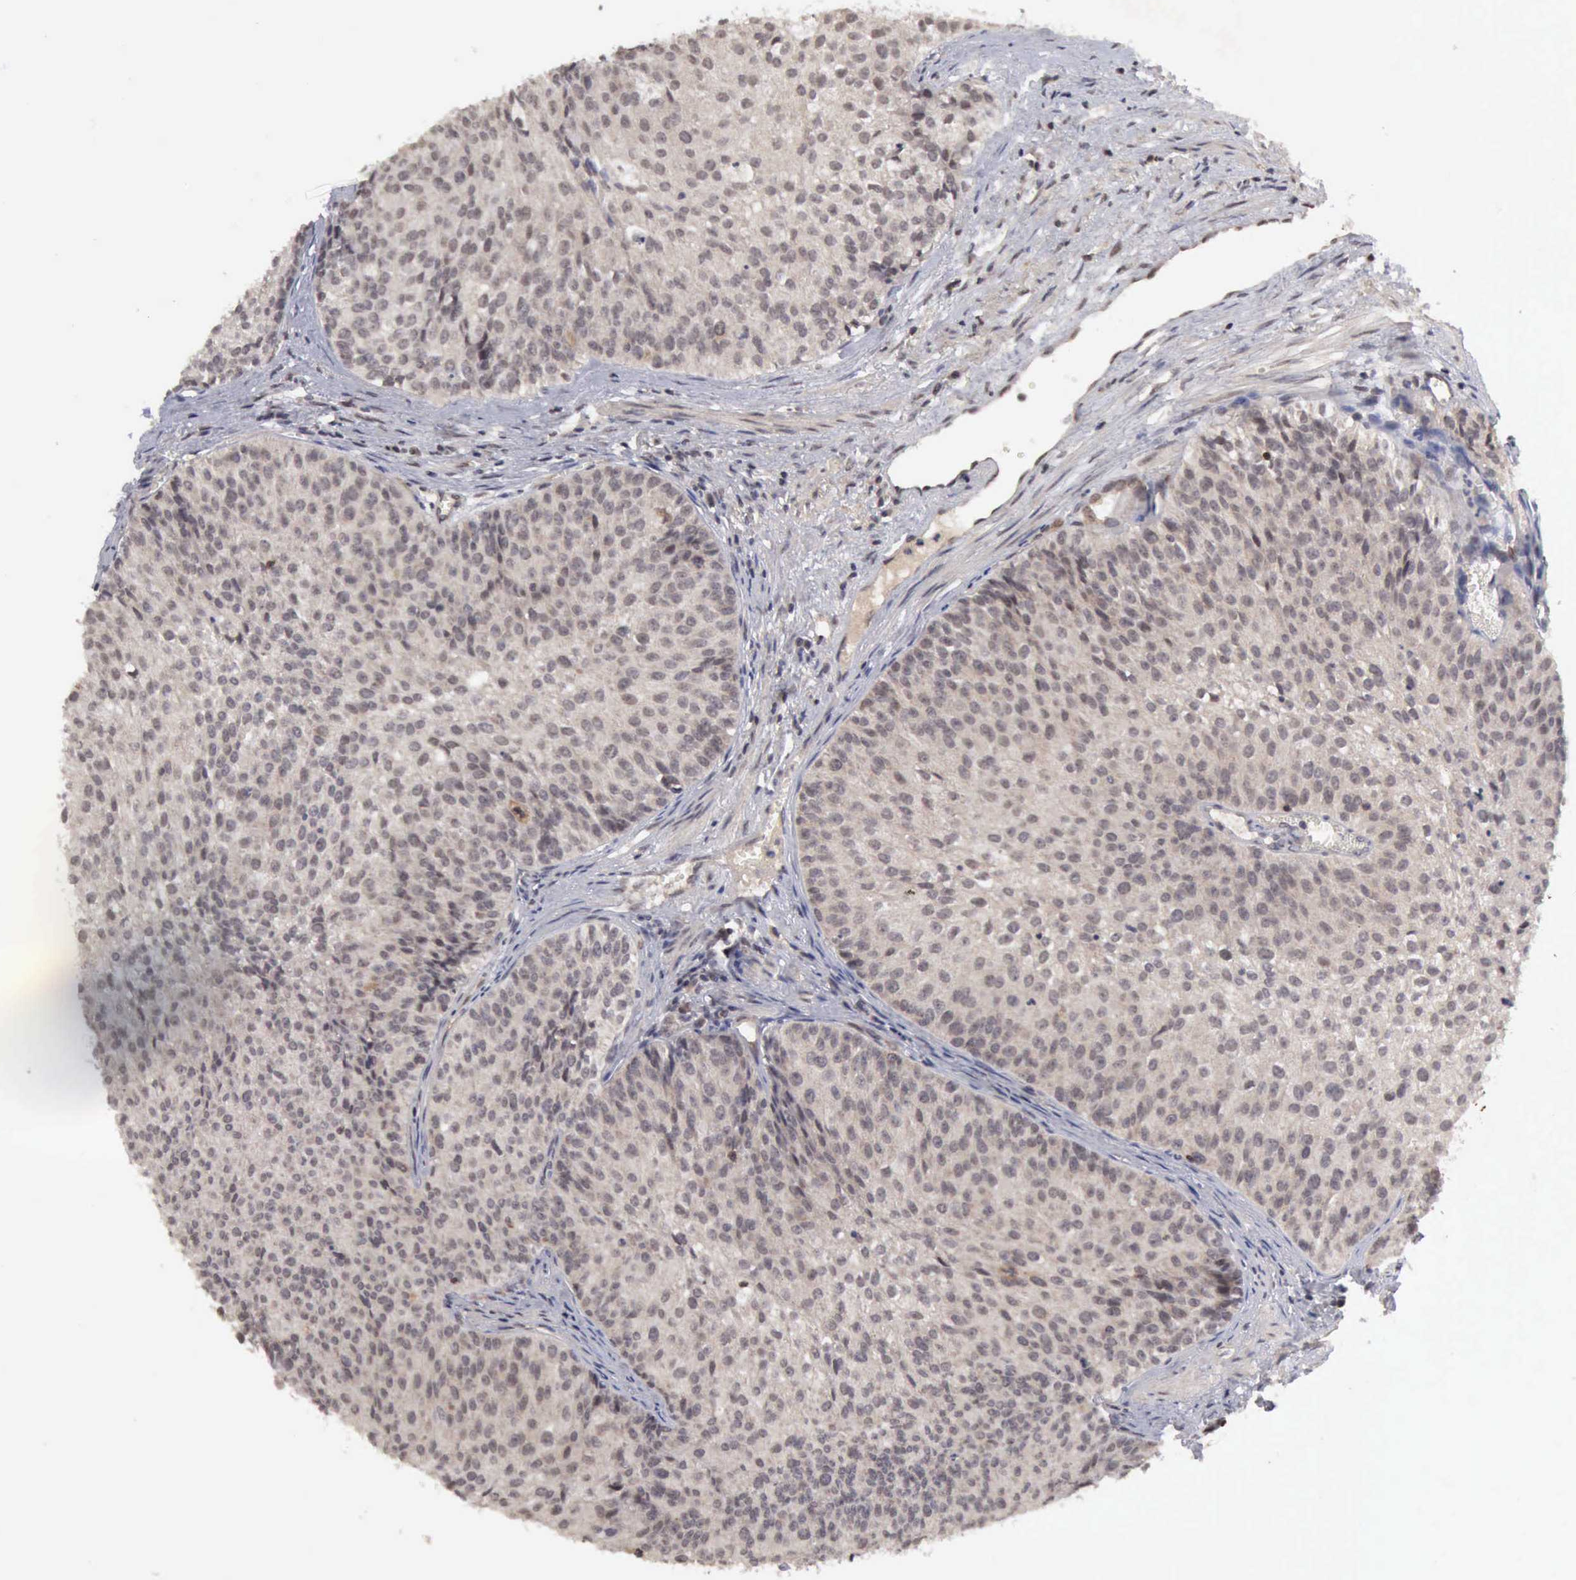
{"staining": {"intensity": "weak", "quantity": "25%-75%", "location": "cytoplasmic/membranous"}, "tissue": "urothelial cancer", "cell_type": "Tumor cells", "image_type": "cancer", "snomed": [{"axis": "morphology", "description": "Urothelial carcinoma, Low grade"}, {"axis": "topography", "description": "Urinary bladder"}], "caption": "Low-grade urothelial carcinoma stained with DAB (3,3'-diaminobenzidine) immunohistochemistry (IHC) exhibits low levels of weak cytoplasmic/membranous expression in about 25%-75% of tumor cells.", "gene": "CDKN2A", "patient": {"sex": "female", "age": 73}}